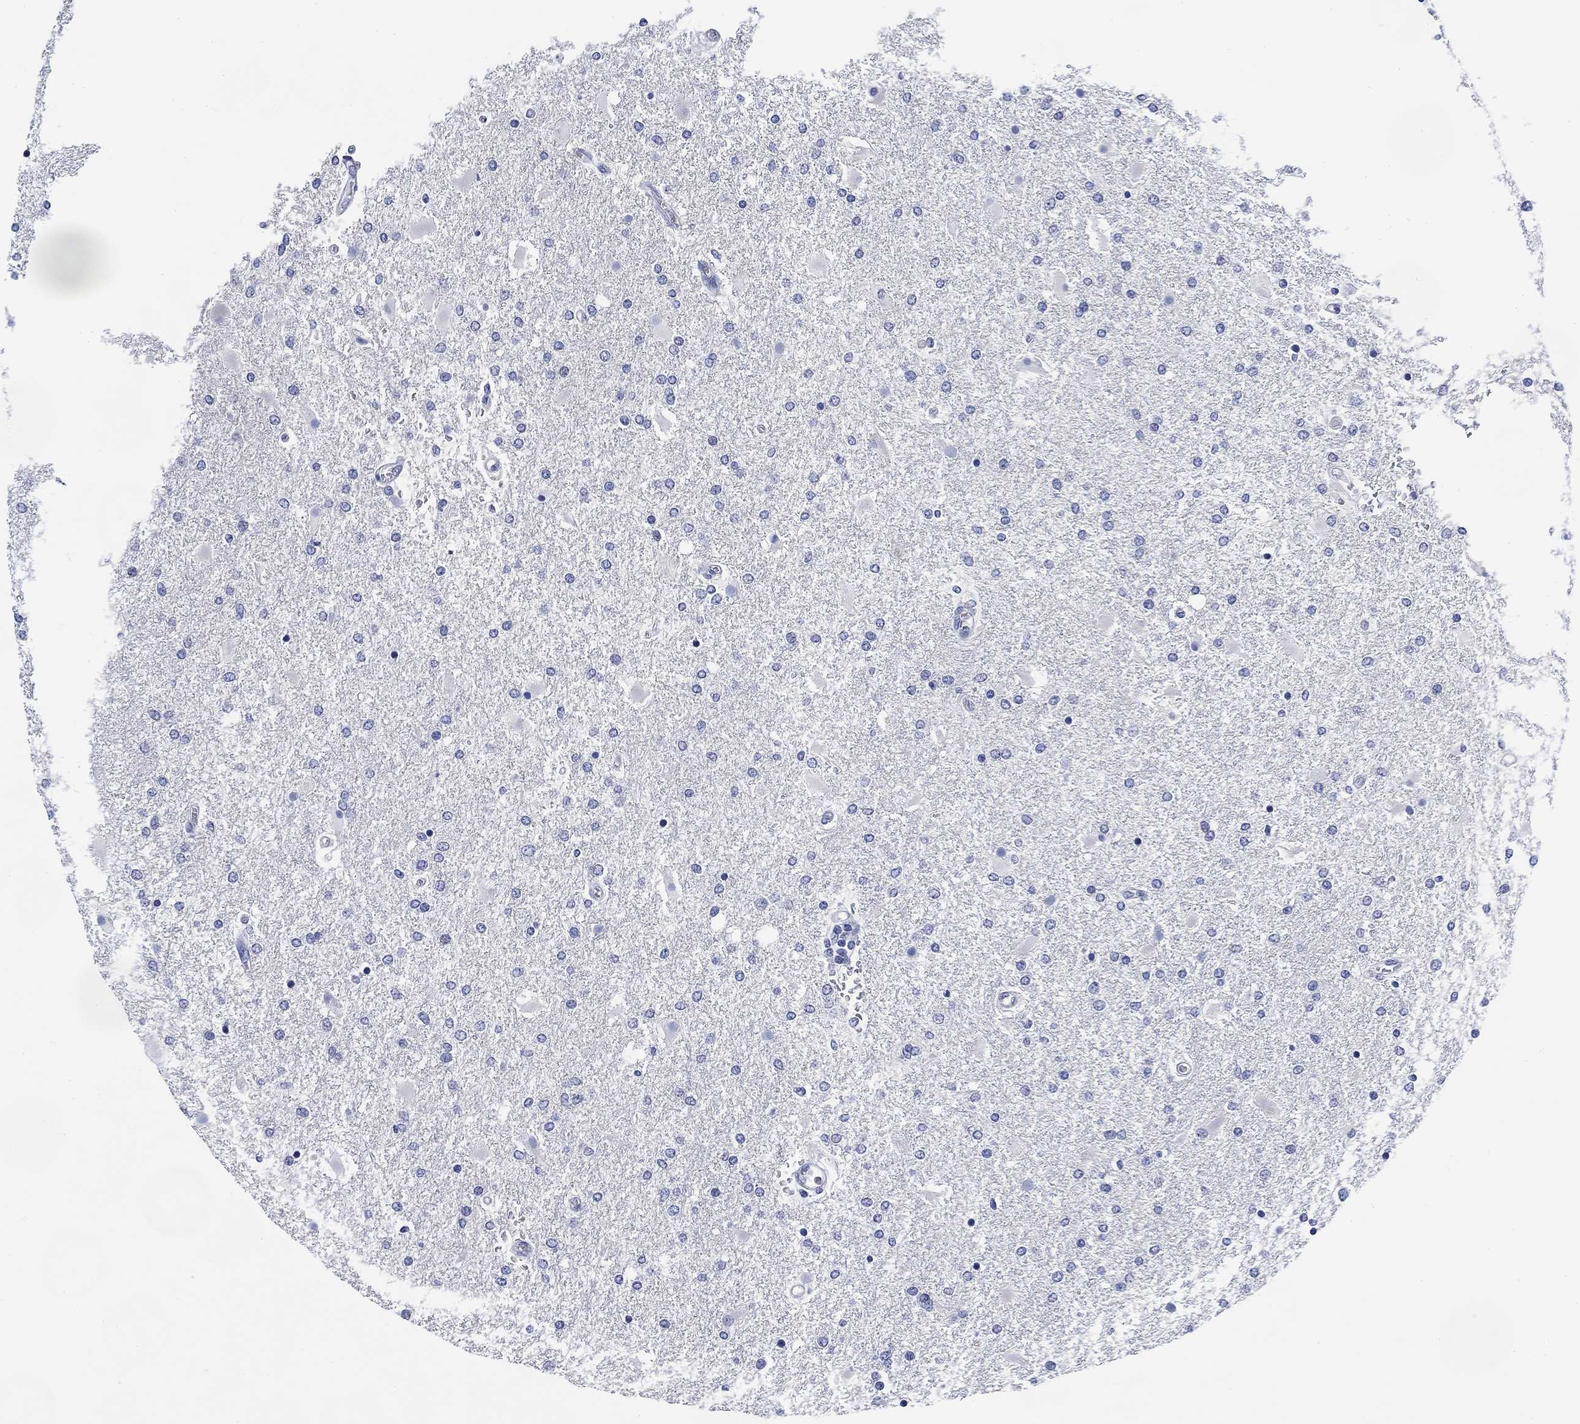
{"staining": {"intensity": "negative", "quantity": "none", "location": "none"}, "tissue": "glioma", "cell_type": "Tumor cells", "image_type": "cancer", "snomed": [{"axis": "morphology", "description": "Glioma, malignant, High grade"}, {"axis": "topography", "description": "Cerebral cortex"}], "caption": "Histopathology image shows no significant protein positivity in tumor cells of glioma. (DAB (3,3'-diaminobenzidine) immunohistochemistry (IHC) with hematoxylin counter stain).", "gene": "DAZL", "patient": {"sex": "male", "age": 79}}